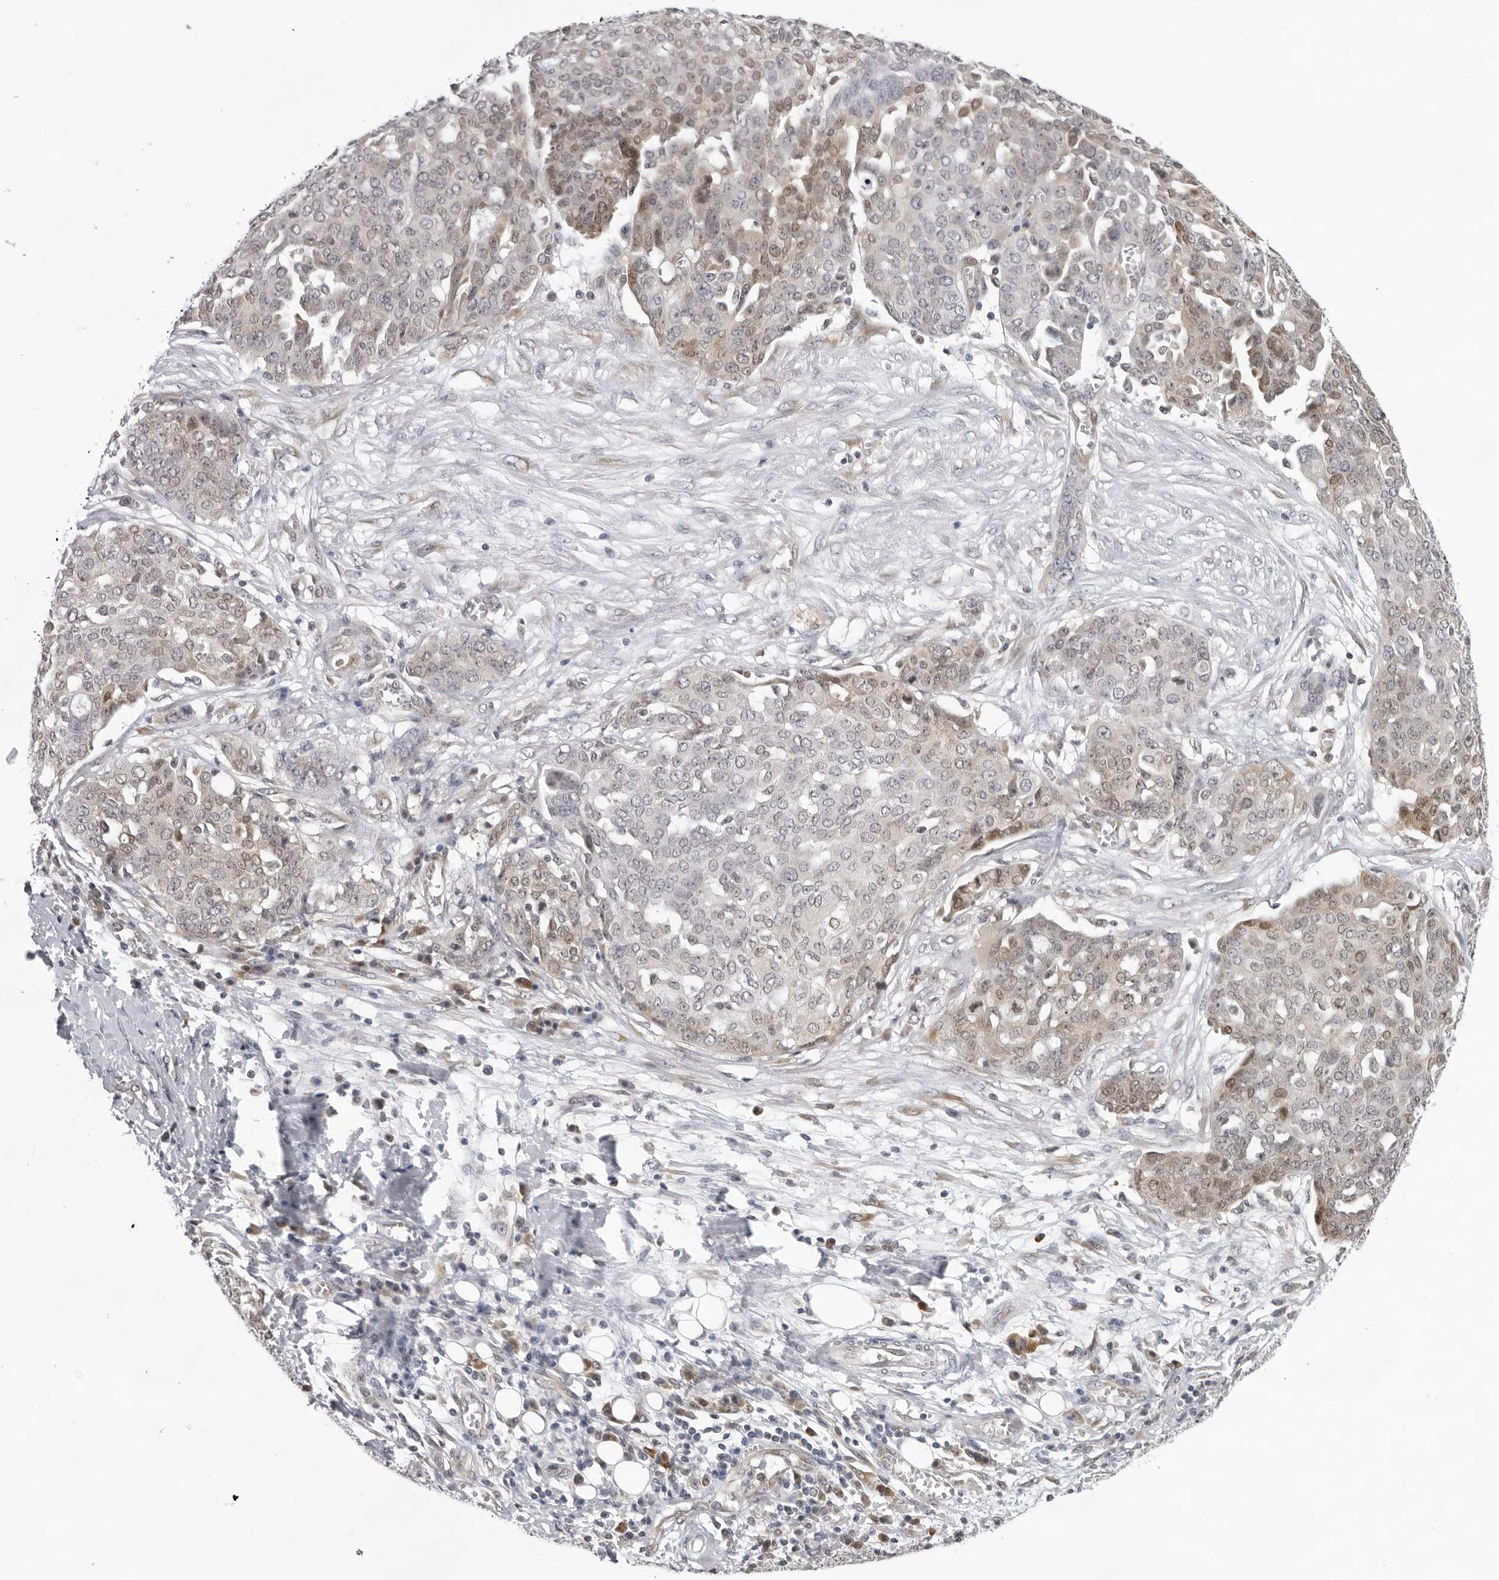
{"staining": {"intensity": "weak", "quantity": "<25%", "location": "cytoplasmic/membranous,nuclear"}, "tissue": "ovarian cancer", "cell_type": "Tumor cells", "image_type": "cancer", "snomed": [{"axis": "morphology", "description": "Cystadenocarcinoma, serous, NOS"}, {"axis": "topography", "description": "Soft tissue"}, {"axis": "topography", "description": "Ovary"}], "caption": "Protein analysis of serous cystadenocarcinoma (ovarian) demonstrates no significant positivity in tumor cells.", "gene": "CASP7", "patient": {"sex": "female", "age": 57}}